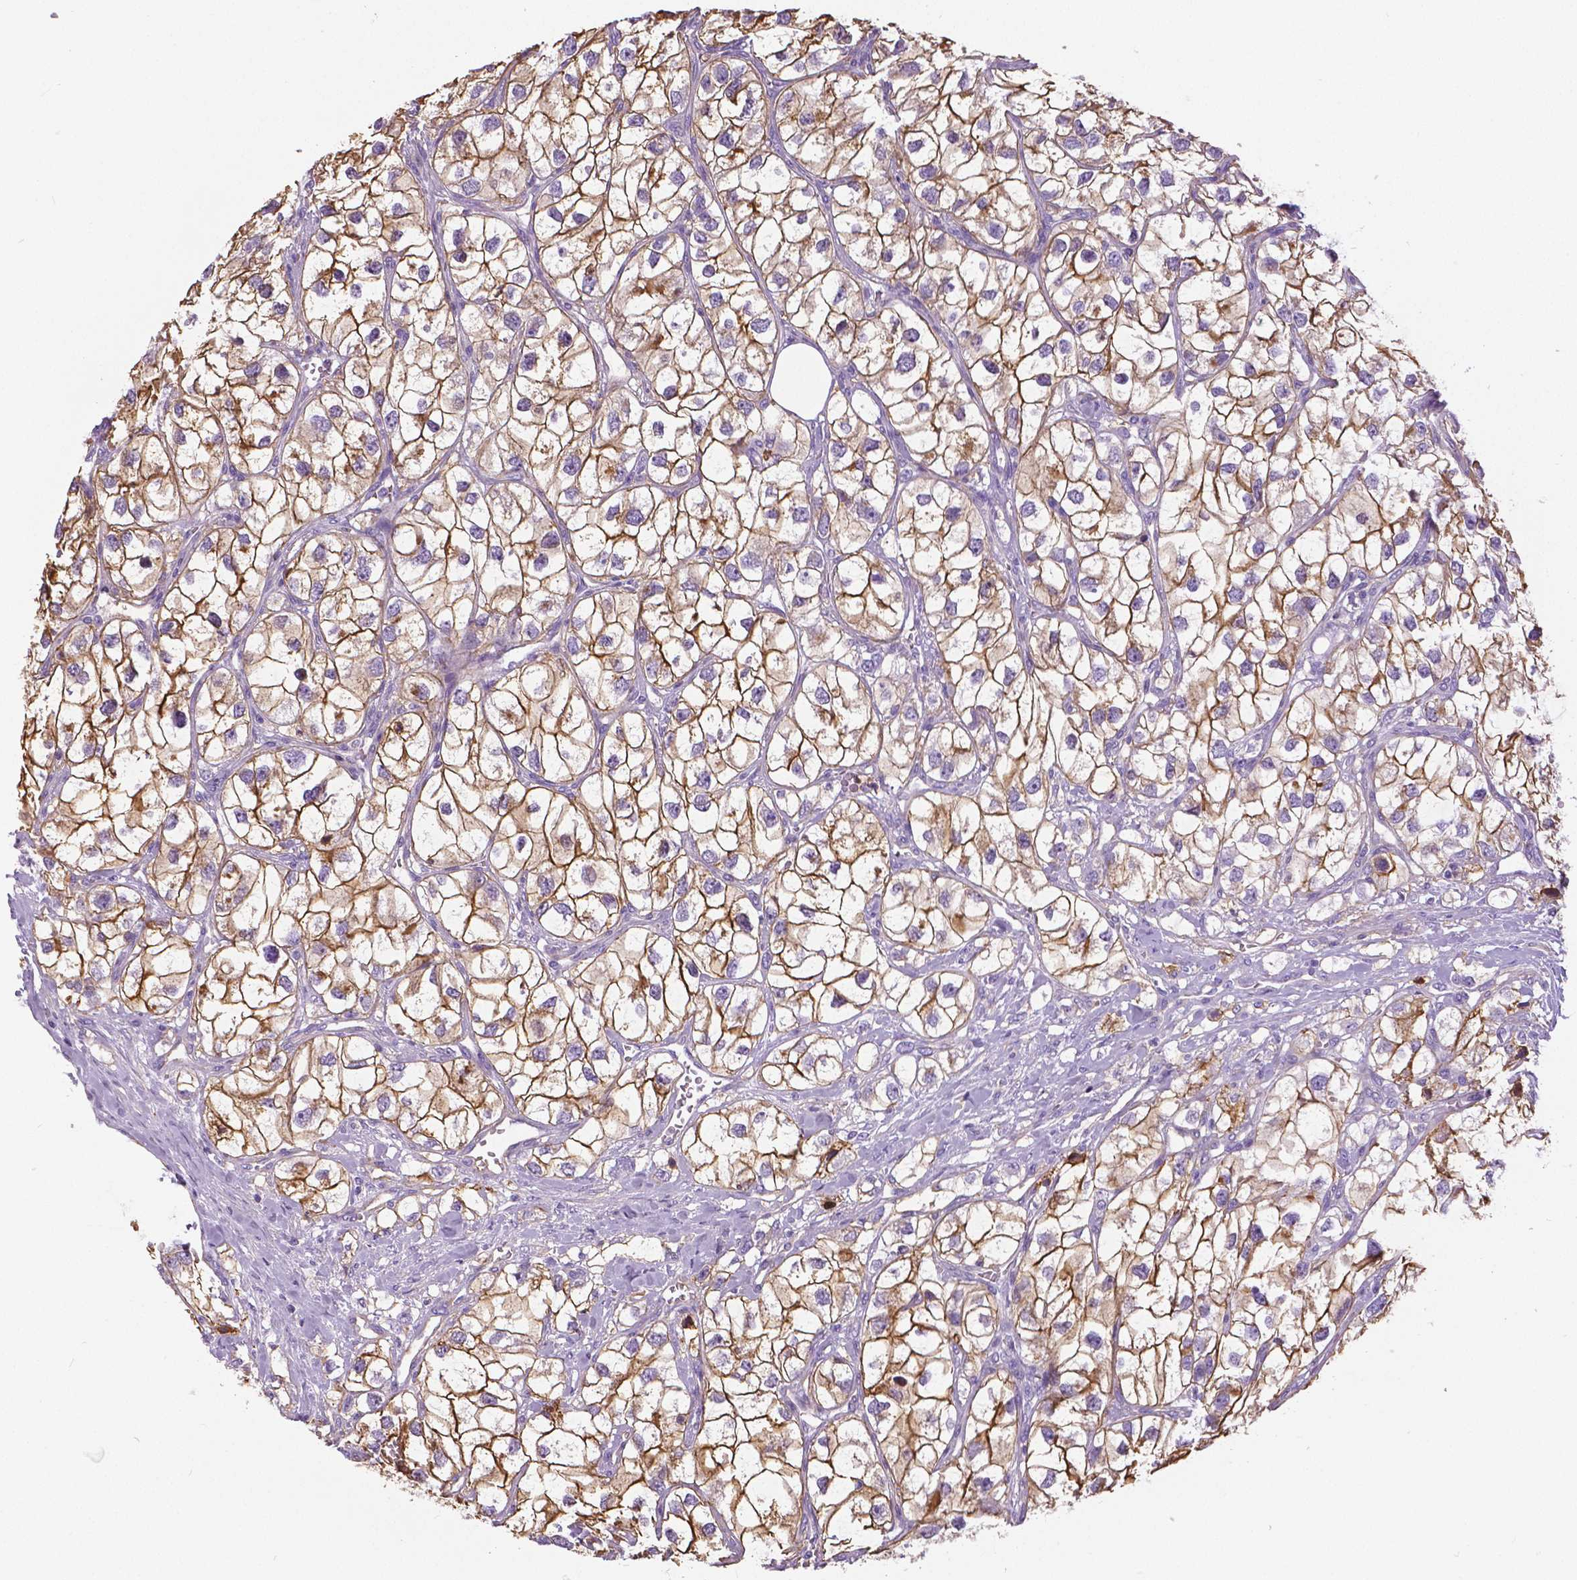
{"staining": {"intensity": "strong", "quantity": ">75%", "location": "cytoplasmic/membranous"}, "tissue": "renal cancer", "cell_type": "Tumor cells", "image_type": "cancer", "snomed": [{"axis": "morphology", "description": "Adenocarcinoma, NOS"}, {"axis": "topography", "description": "Kidney"}], "caption": "The photomicrograph shows a brown stain indicating the presence of a protein in the cytoplasmic/membranous of tumor cells in adenocarcinoma (renal).", "gene": "ANXA13", "patient": {"sex": "male", "age": 59}}